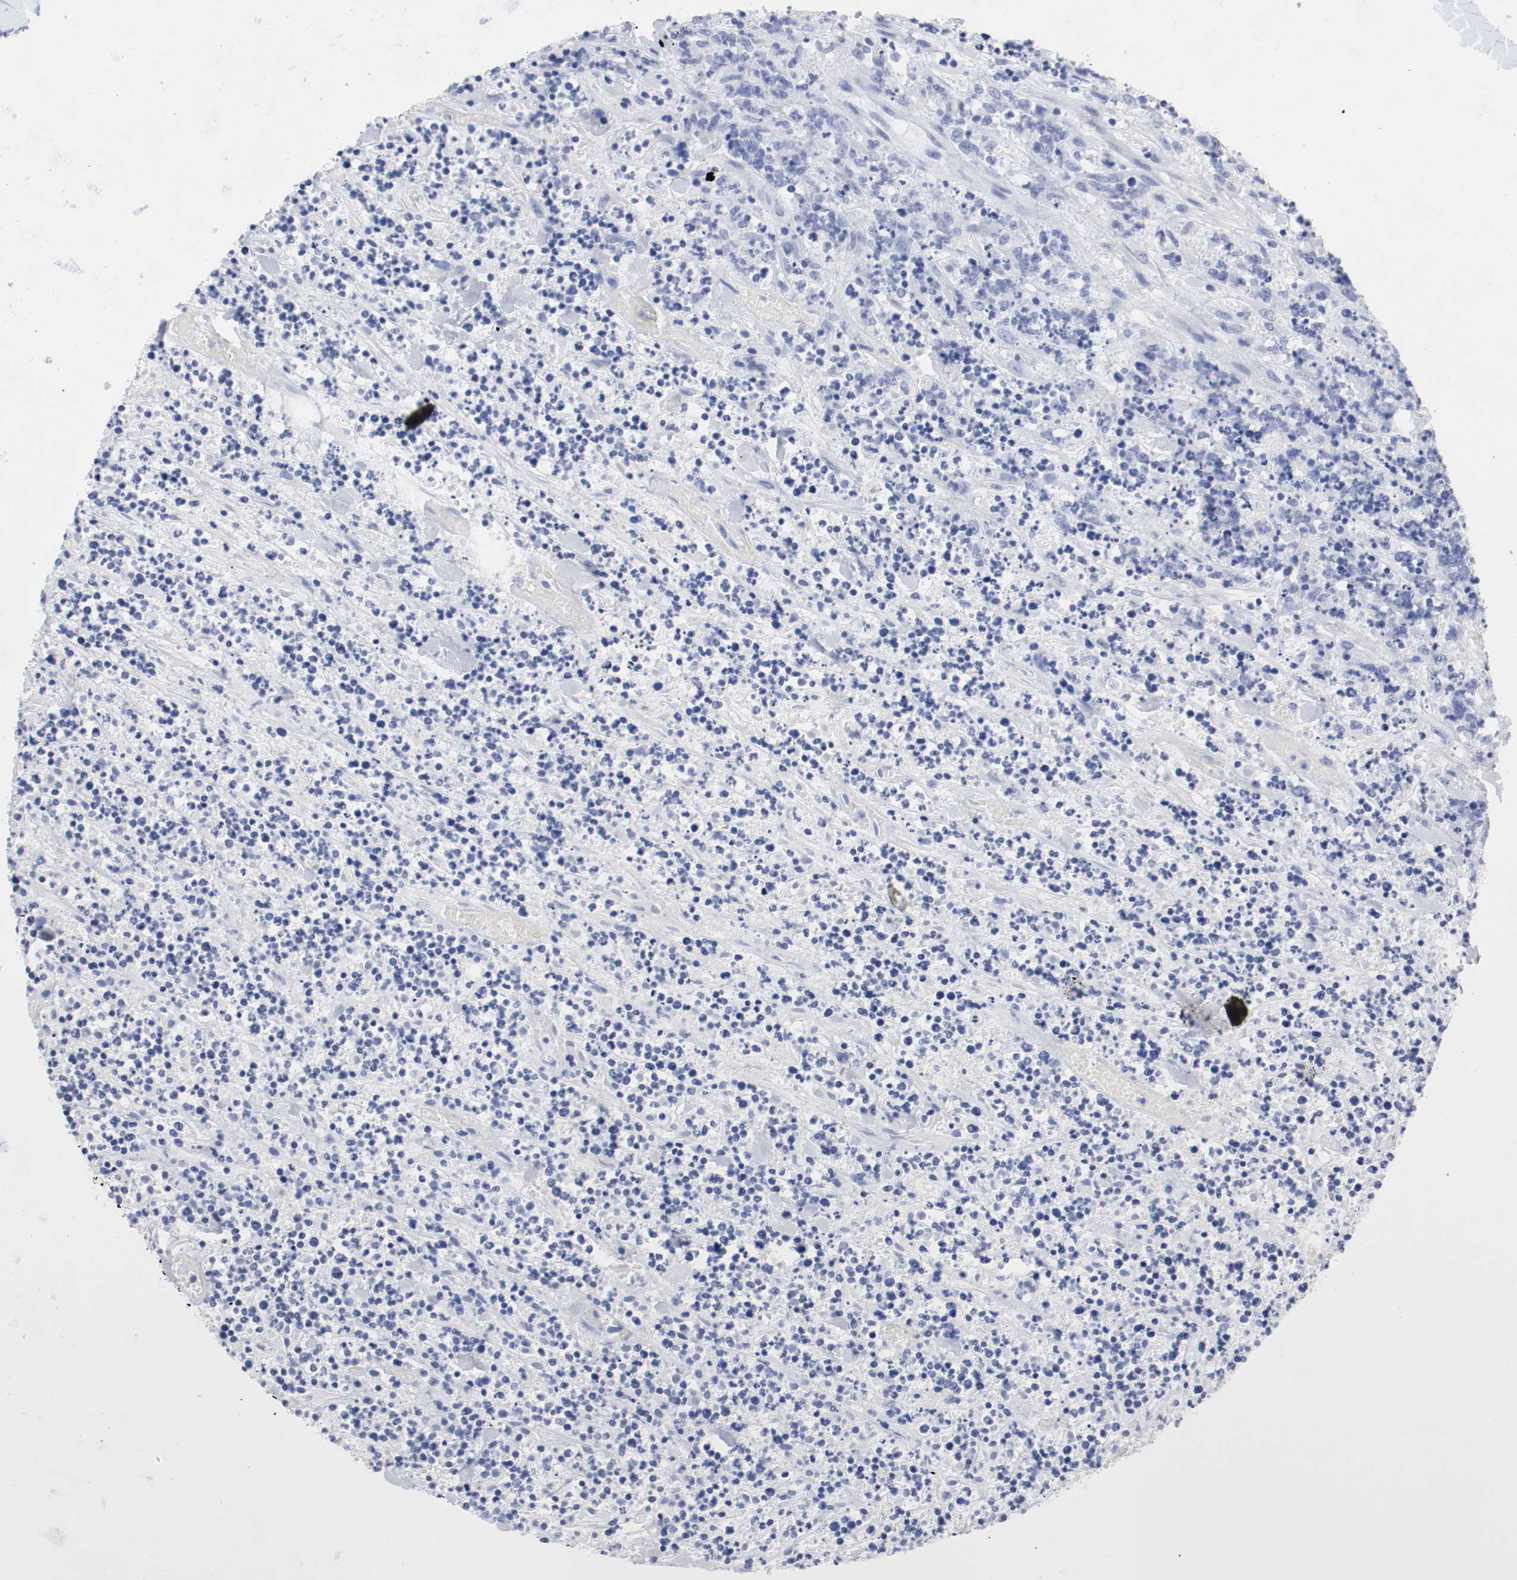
{"staining": {"intensity": "negative", "quantity": "none", "location": "none"}, "tissue": "lymphoma", "cell_type": "Tumor cells", "image_type": "cancer", "snomed": [{"axis": "morphology", "description": "Malignant lymphoma, non-Hodgkin's type, High grade"}, {"axis": "topography", "description": "Soft tissue"}], "caption": "High power microscopy histopathology image of an immunohistochemistry image of malignant lymphoma, non-Hodgkin's type (high-grade), revealing no significant positivity in tumor cells. (DAB IHC with hematoxylin counter stain).", "gene": "GAD1", "patient": {"sex": "male", "age": 18}}